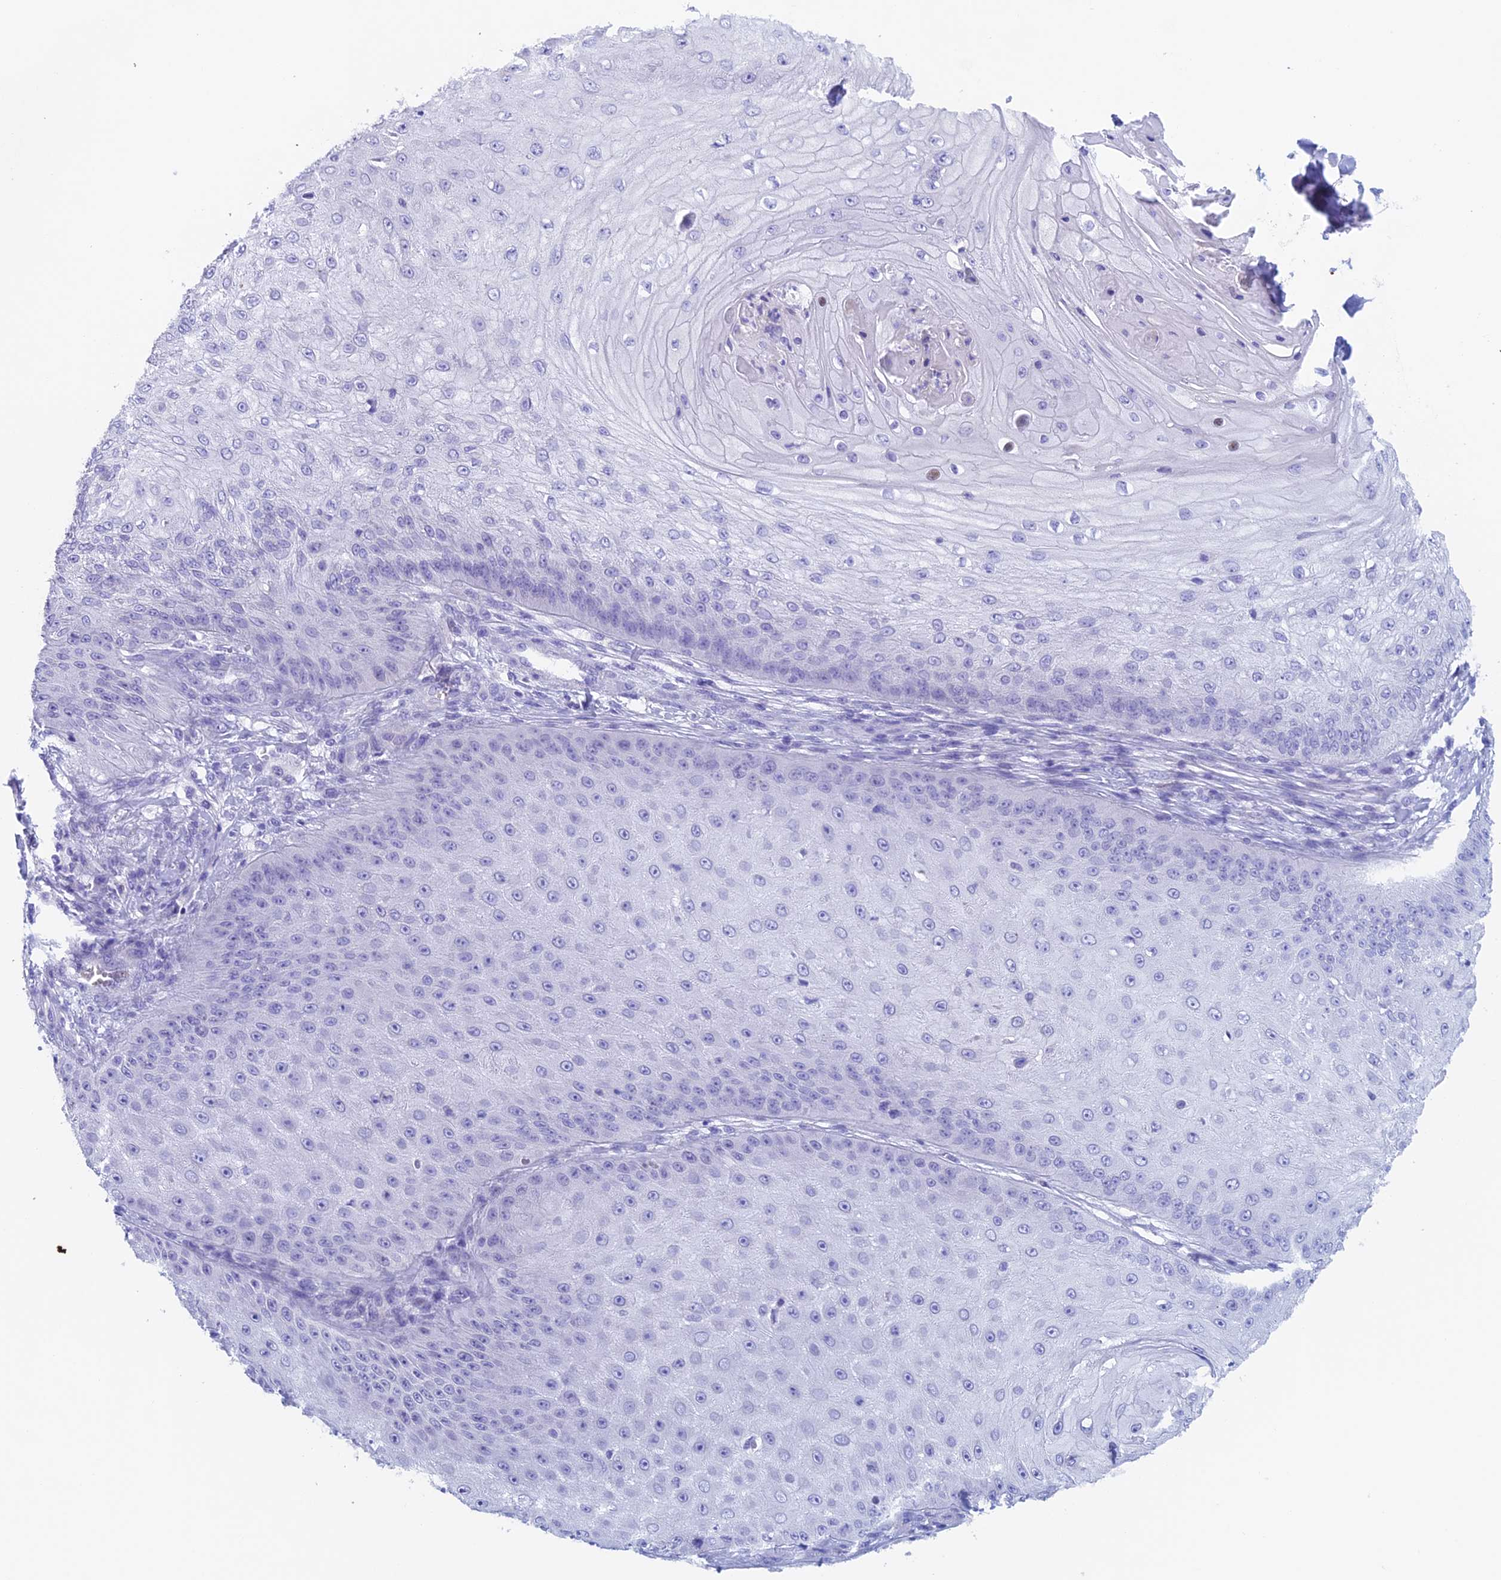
{"staining": {"intensity": "negative", "quantity": "none", "location": "none"}, "tissue": "skin cancer", "cell_type": "Tumor cells", "image_type": "cancer", "snomed": [{"axis": "morphology", "description": "Squamous cell carcinoma, NOS"}, {"axis": "topography", "description": "Skin"}], "caption": "Squamous cell carcinoma (skin) was stained to show a protein in brown. There is no significant expression in tumor cells. (DAB immunohistochemistry with hematoxylin counter stain).", "gene": "PSMC3IP", "patient": {"sex": "male", "age": 70}}